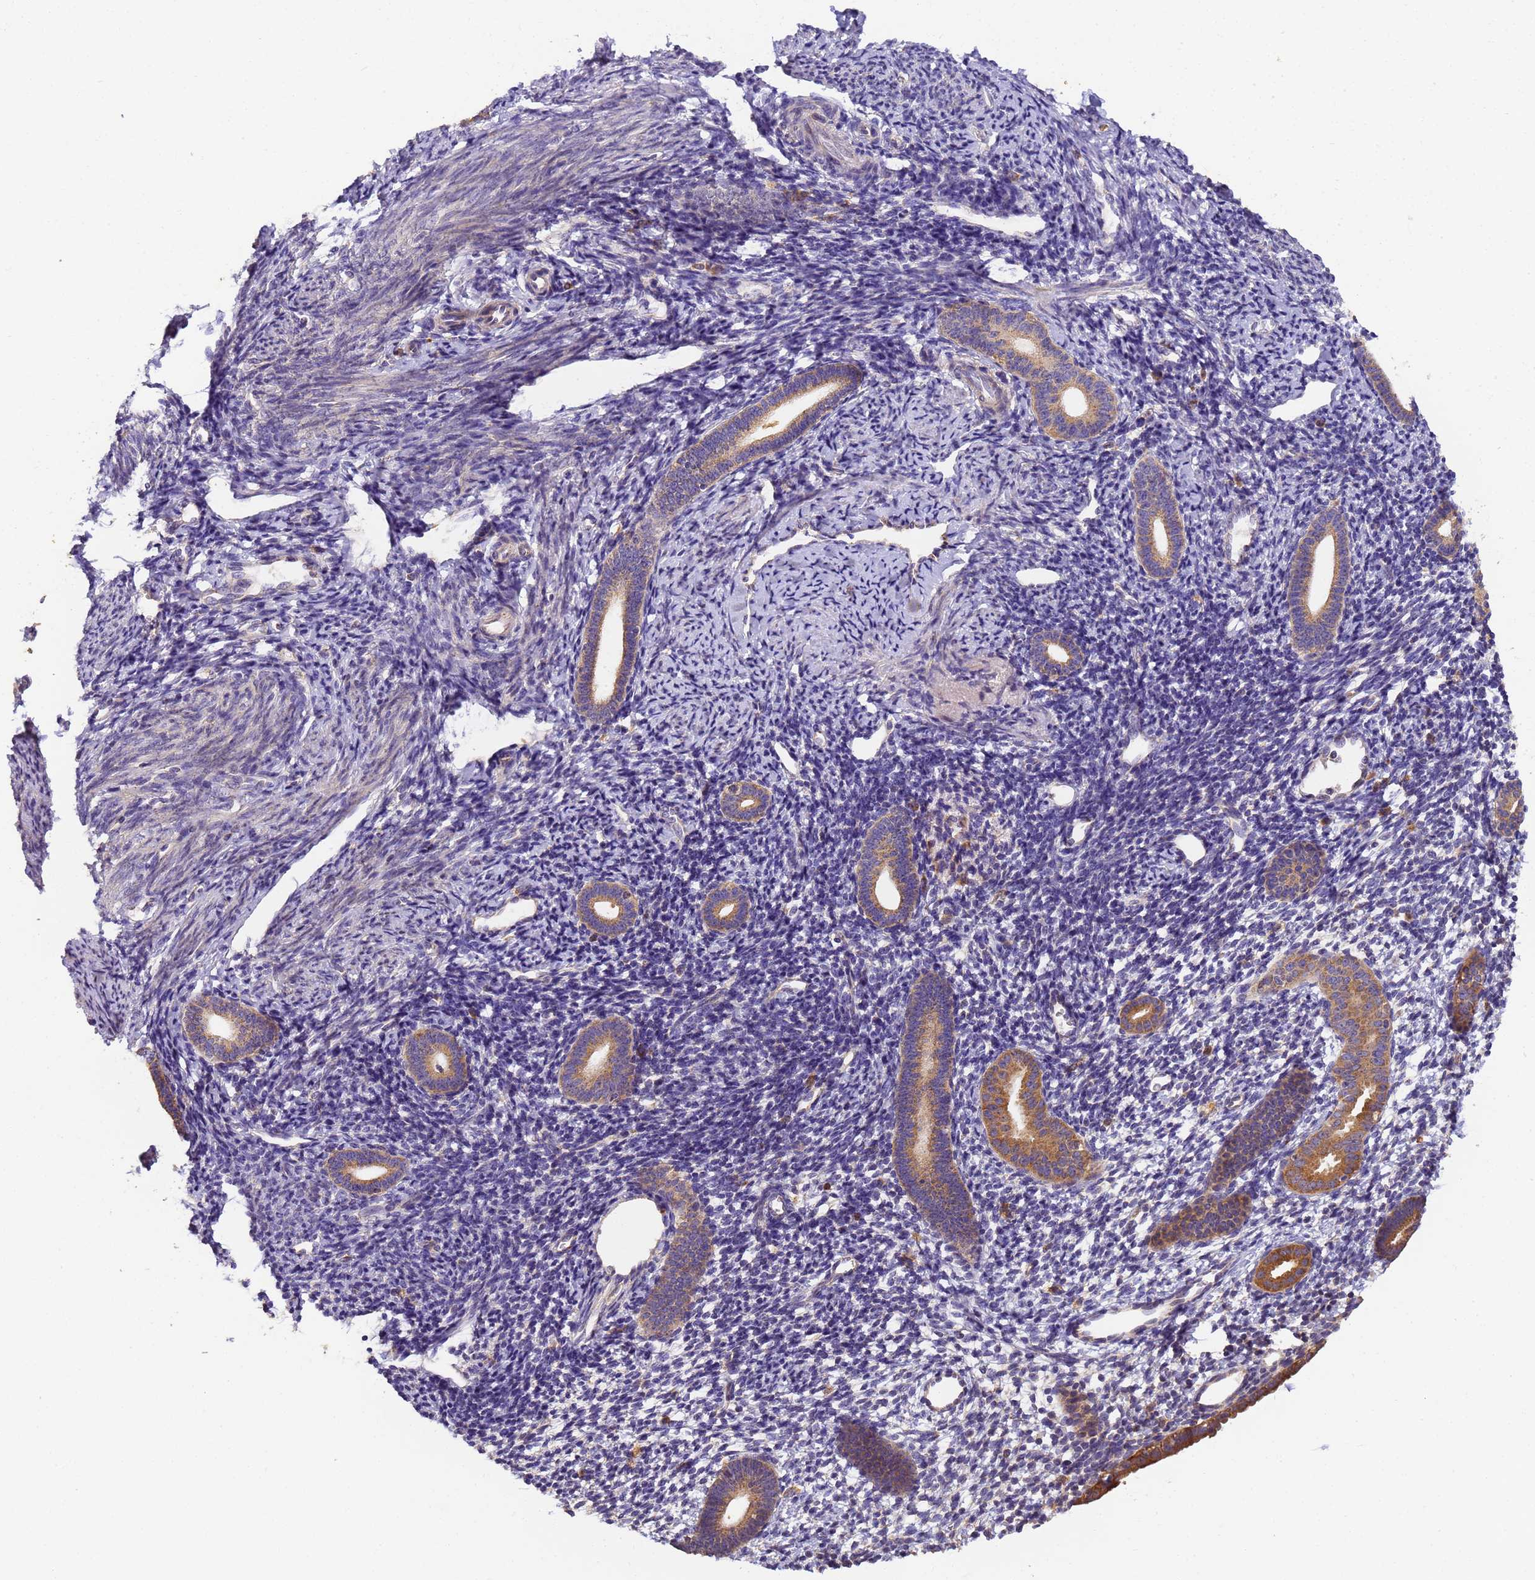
{"staining": {"intensity": "negative", "quantity": "none", "location": "none"}, "tissue": "endometrium", "cell_type": "Cells in endometrial stroma", "image_type": "normal", "snomed": [{"axis": "morphology", "description": "Normal tissue, NOS"}, {"axis": "topography", "description": "Endometrium"}], "caption": "IHC micrograph of normal human endometrium stained for a protein (brown), which displays no positivity in cells in endometrial stroma.", "gene": "TIGAR", "patient": {"sex": "female", "age": 56}}